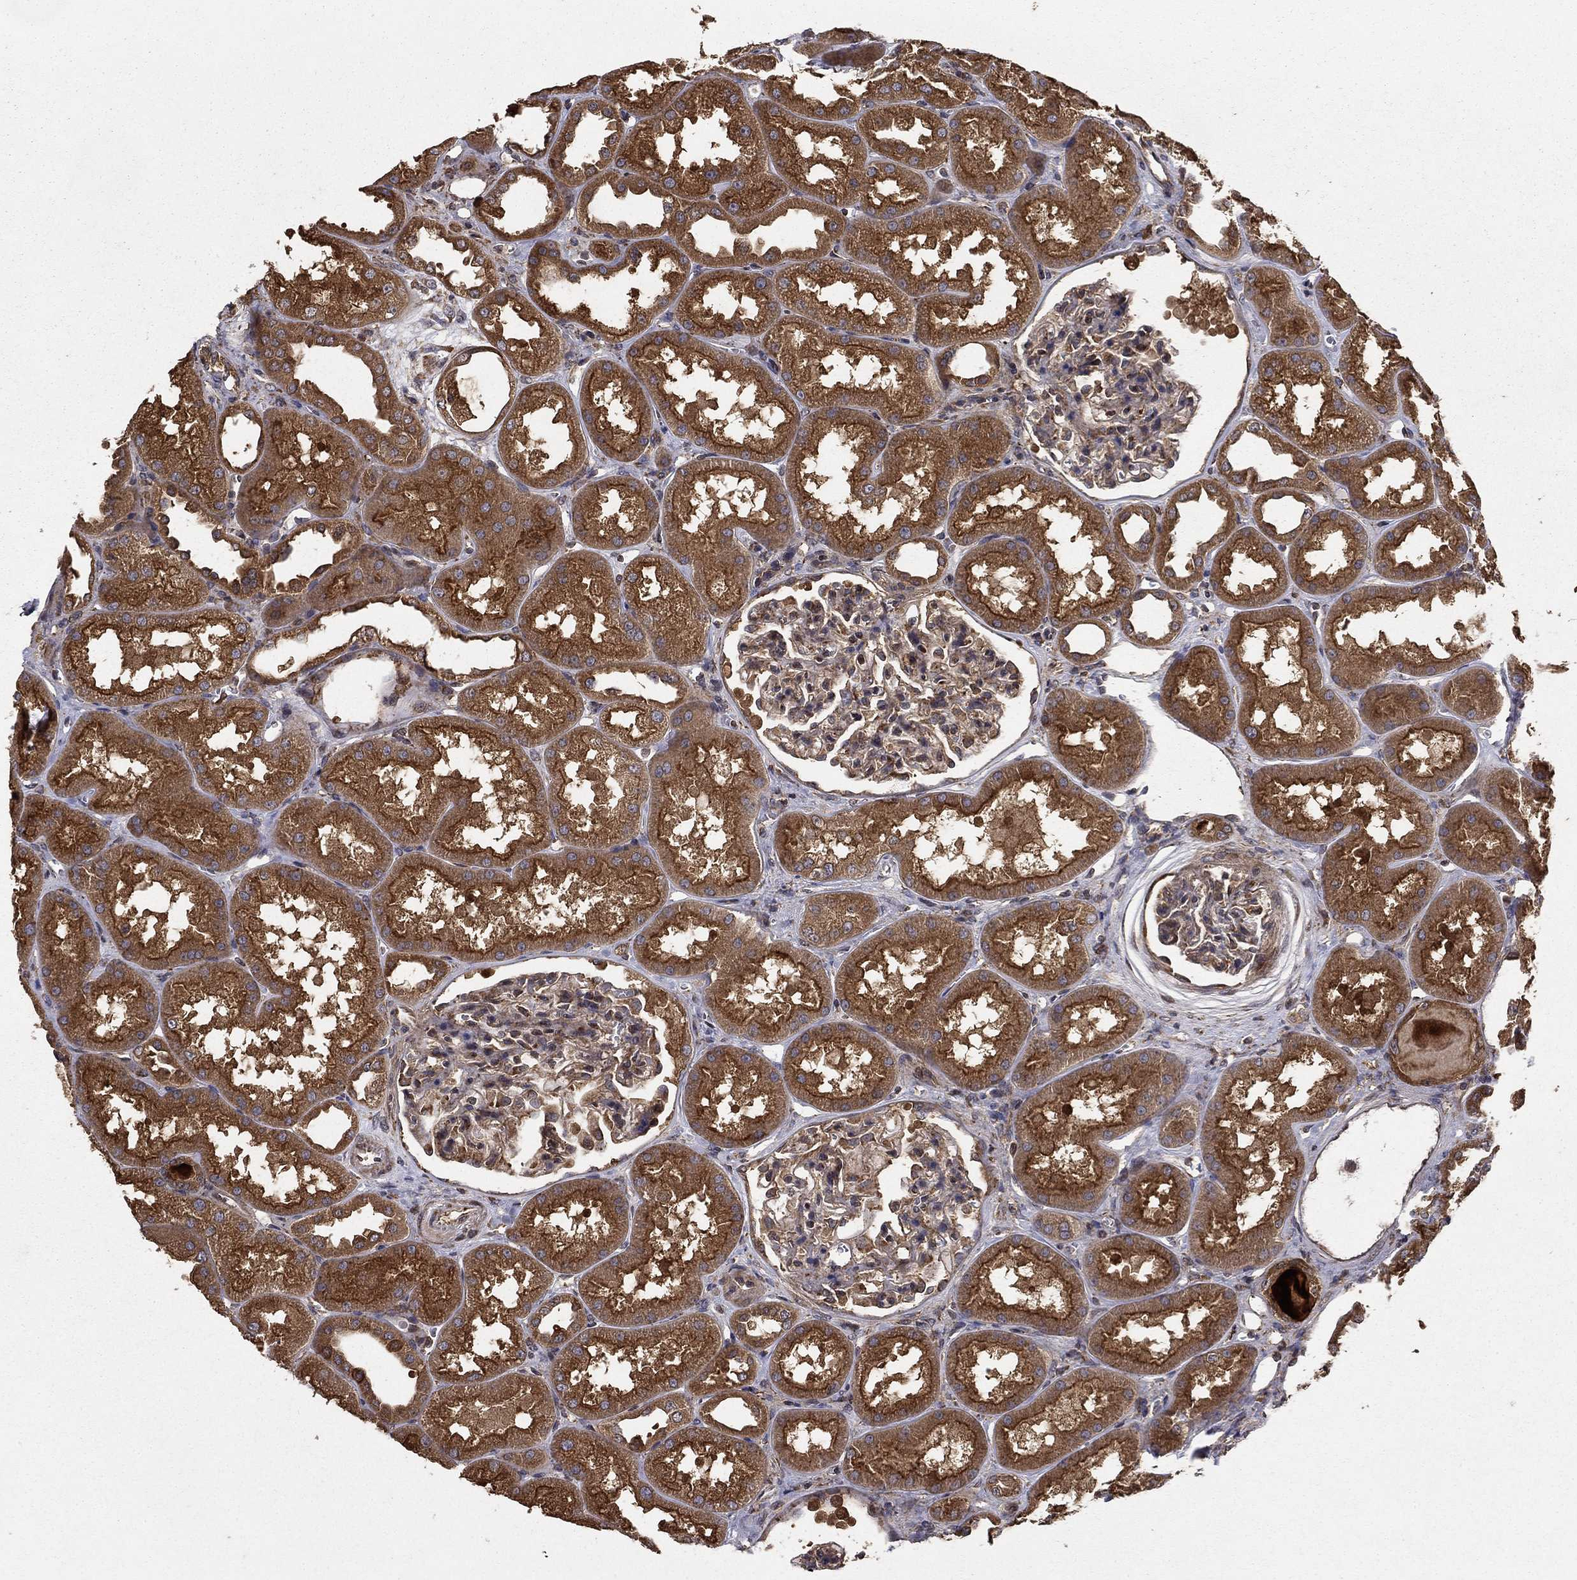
{"staining": {"intensity": "moderate", "quantity": ">75%", "location": "cytoplasmic/membranous"}, "tissue": "kidney", "cell_type": "Cells in glomeruli", "image_type": "normal", "snomed": [{"axis": "morphology", "description": "Normal tissue, NOS"}, {"axis": "topography", "description": "Kidney"}], "caption": "Protein staining of unremarkable kidney exhibits moderate cytoplasmic/membranous positivity in about >75% of cells in glomeruli. (IHC, brightfield microscopy, high magnification).", "gene": "BABAM2", "patient": {"sex": "male", "age": 61}}